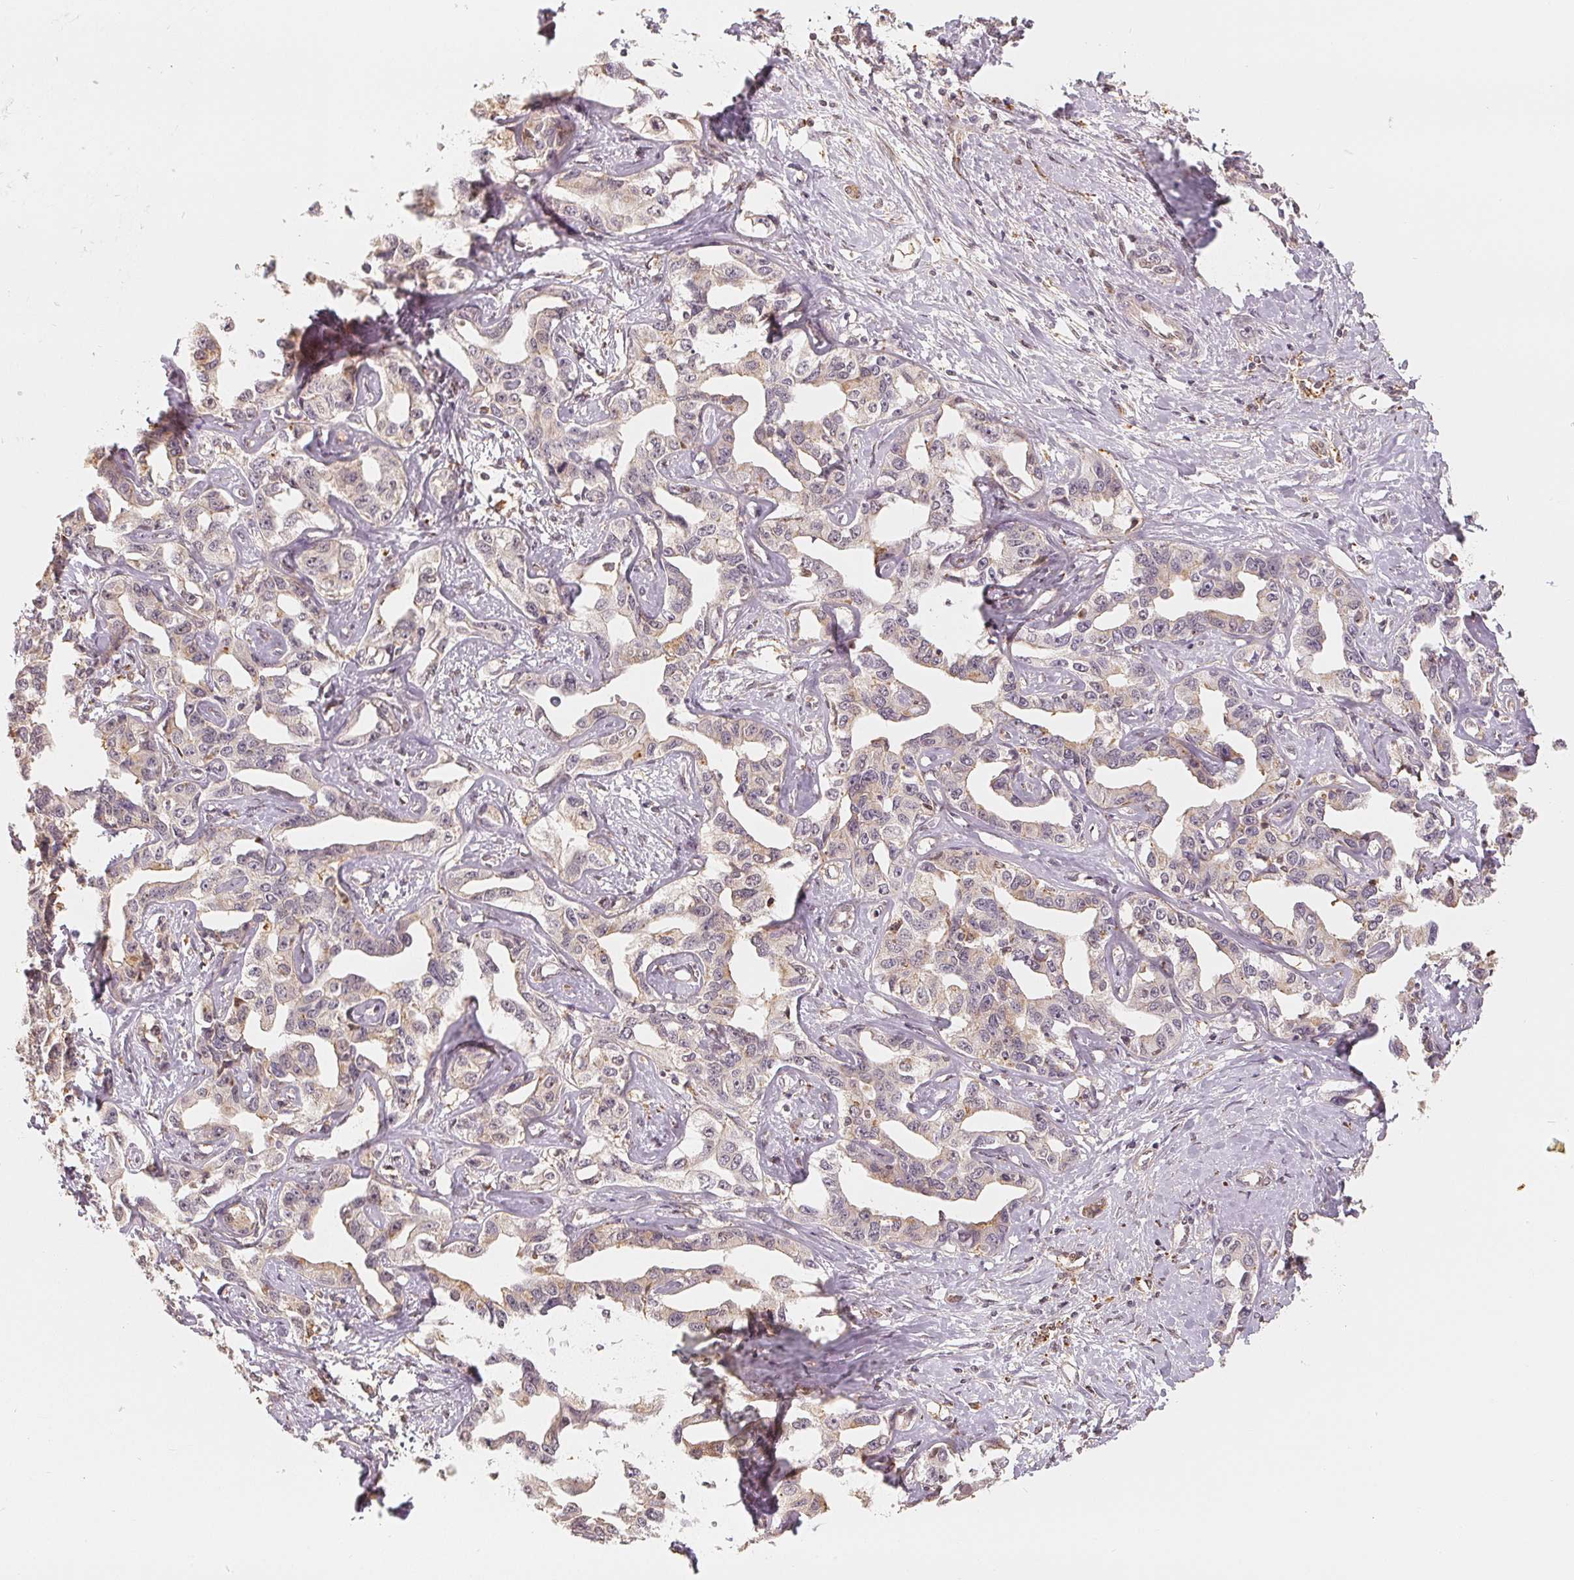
{"staining": {"intensity": "negative", "quantity": "none", "location": "none"}, "tissue": "liver cancer", "cell_type": "Tumor cells", "image_type": "cancer", "snomed": [{"axis": "morphology", "description": "Cholangiocarcinoma"}, {"axis": "topography", "description": "Liver"}], "caption": "DAB immunohistochemical staining of cholangiocarcinoma (liver) demonstrates no significant expression in tumor cells. (Brightfield microscopy of DAB (3,3'-diaminobenzidine) immunohistochemistry at high magnification).", "gene": "GUSB", "patient": {"sex": "male", "age": 59}}